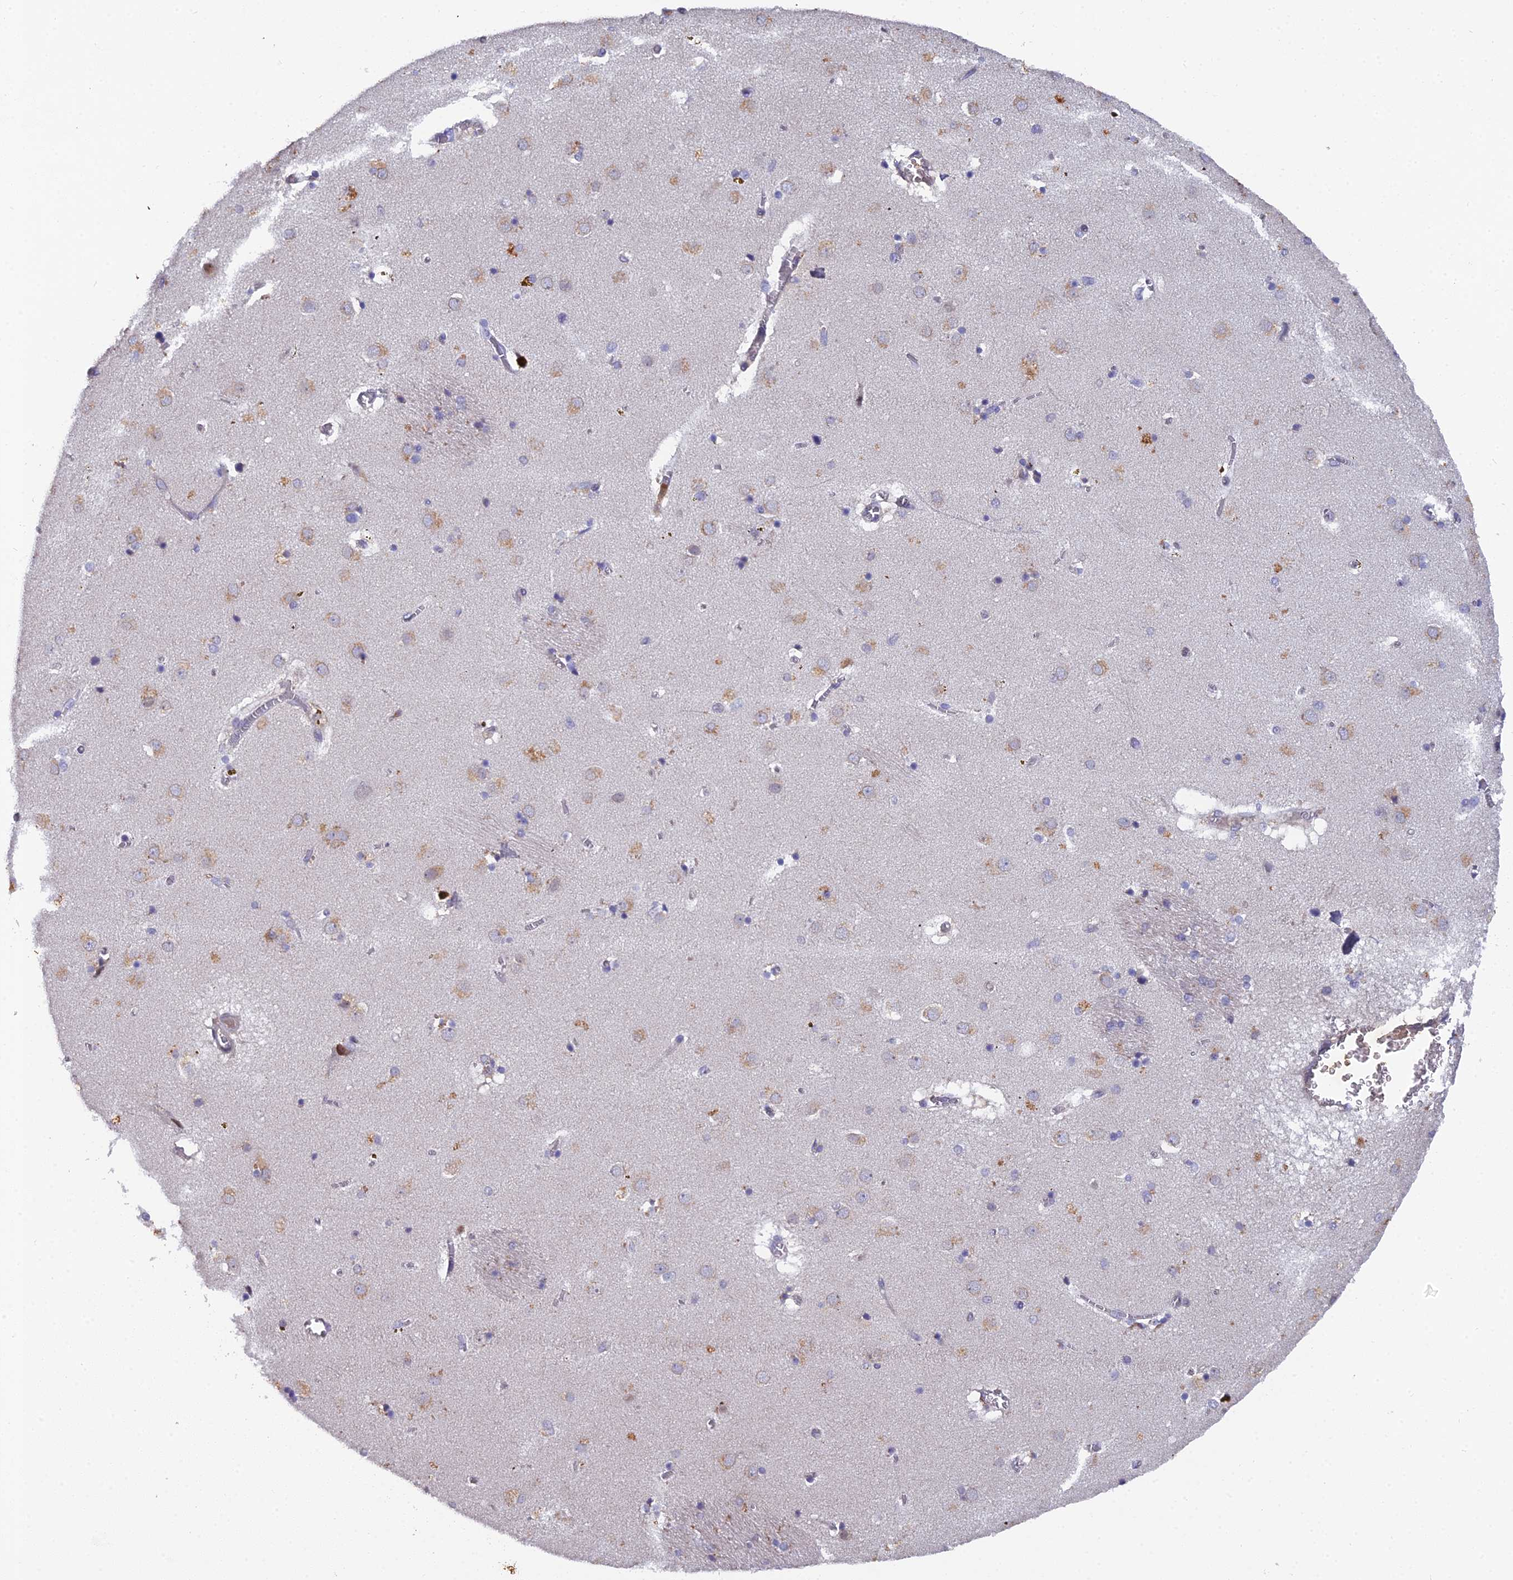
{"staining": {"intensity": "moderate", "quantity": "<25%", "location": "cytoplasmic/membranous"}, "tissue": "caudate", "cell_type": "Glial cells", "image_type": "normal", "snomed": [{"axis": "morphology", "description": "Normal tissue, NOS"}, {"axis": "topography", "description": "Lateral ventricle wall"}], "caption": "The photomicrograph reveals staining of unremarkable caudate, revealing moderate cytoplasmic/membranous protein expression (brown color) within glial cells. The protein is stained brown, and the nuclei are stained in blue (DAB IHC with brightfield microscopy, high magnification).", "gene": "GALK2", "patient": {"sex": "male", "age": 70}}